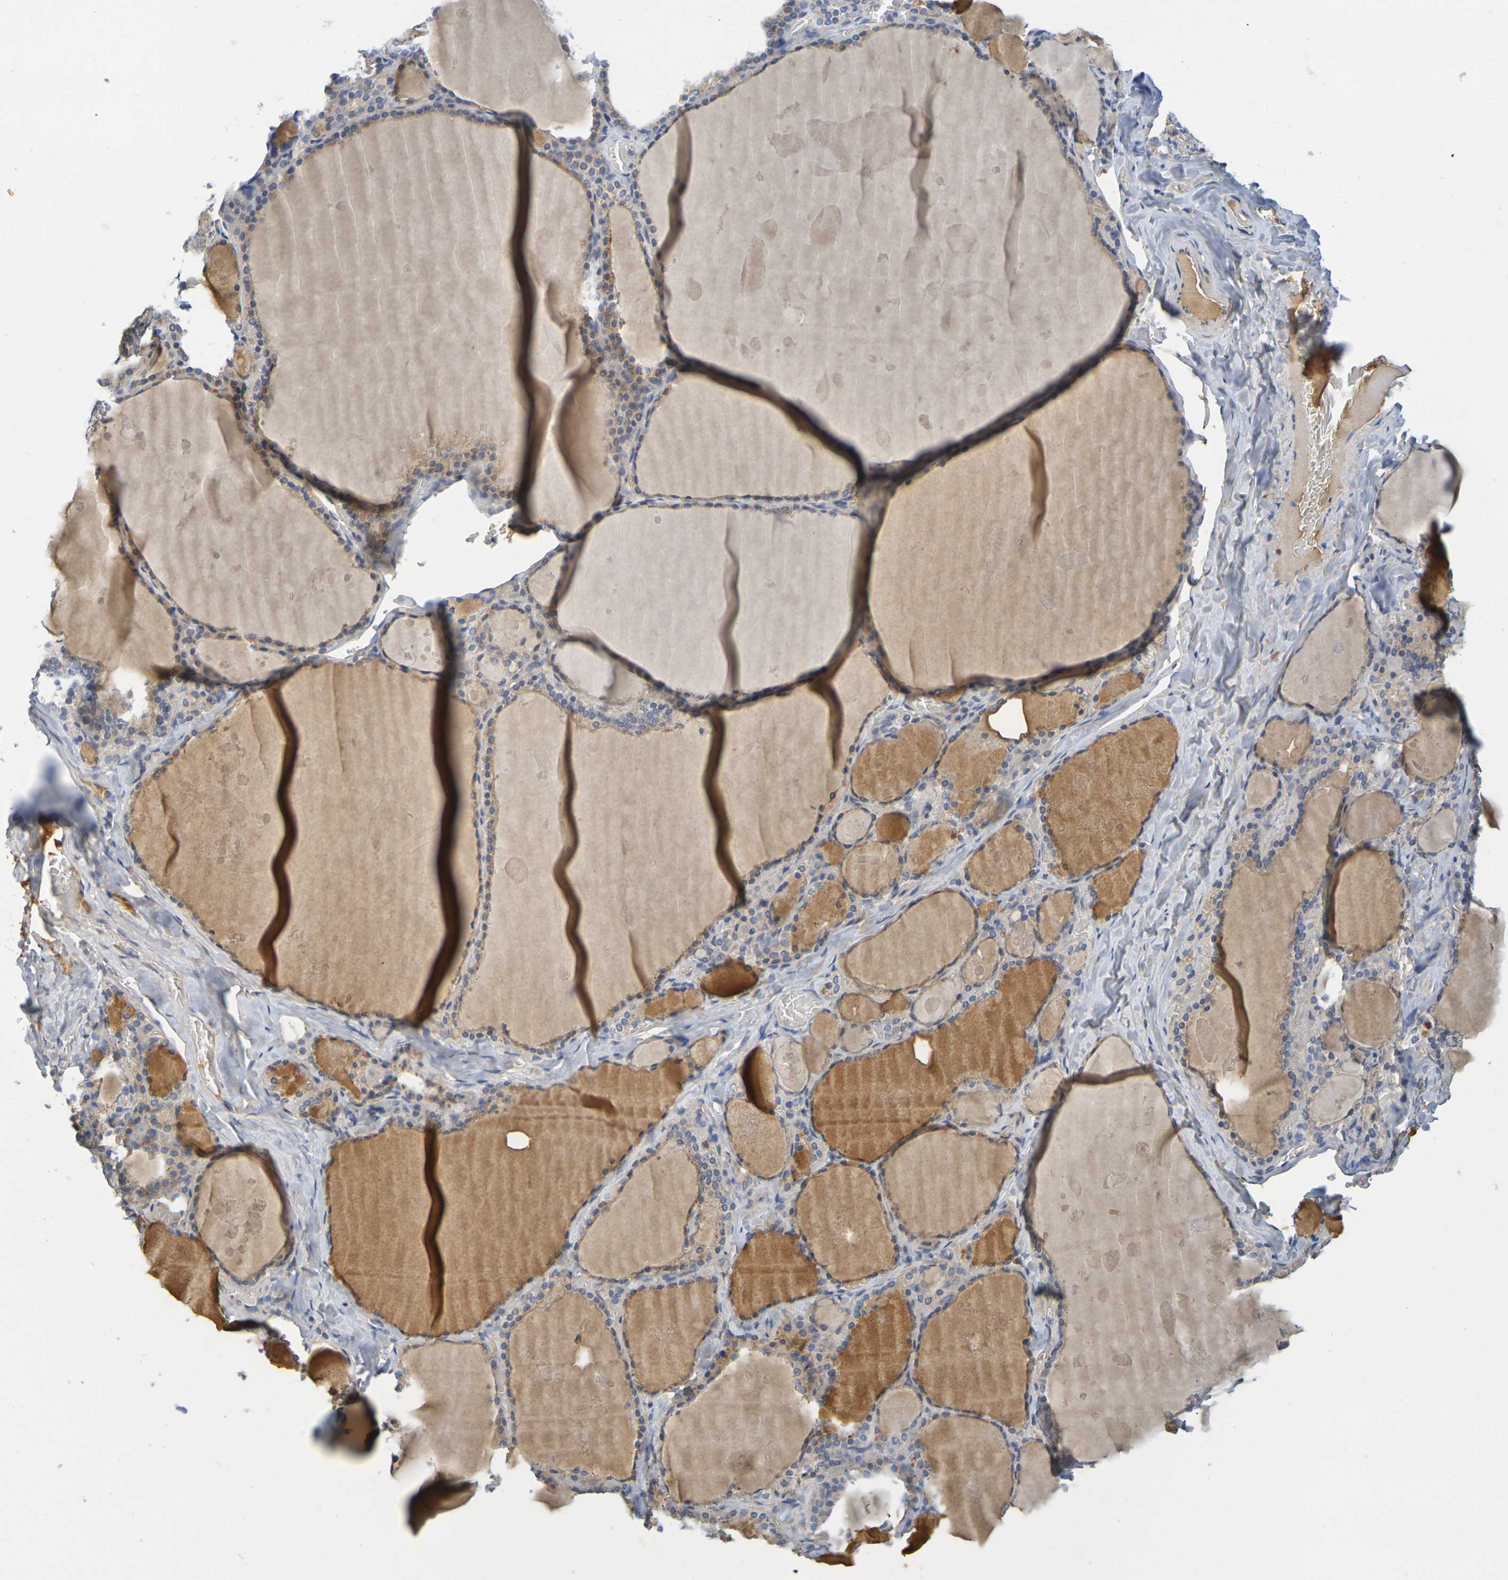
{"staining": {"intensity": "weak", "quantity": ">75%", "location": "cytoplasmic/membranous"}, "tissue": "thyroid gland", "cell_type": "Glandular cells", "image_type": "normal", "snomed": [{"axis": "morphology", "description": "Normal tissue, NOS"}, {"axis": "topography", "description": "Thyroid gland"}], "caption": "Weak cytoplasmic/membranous positivity is present in approximately >75% of glandular cells in unremarkable thyroid gland. The protein of interest is shown in brown color, while the nuclei are stained blue.", "gene": "C1QA", "patient": {"sex": "male", "age": 56}}